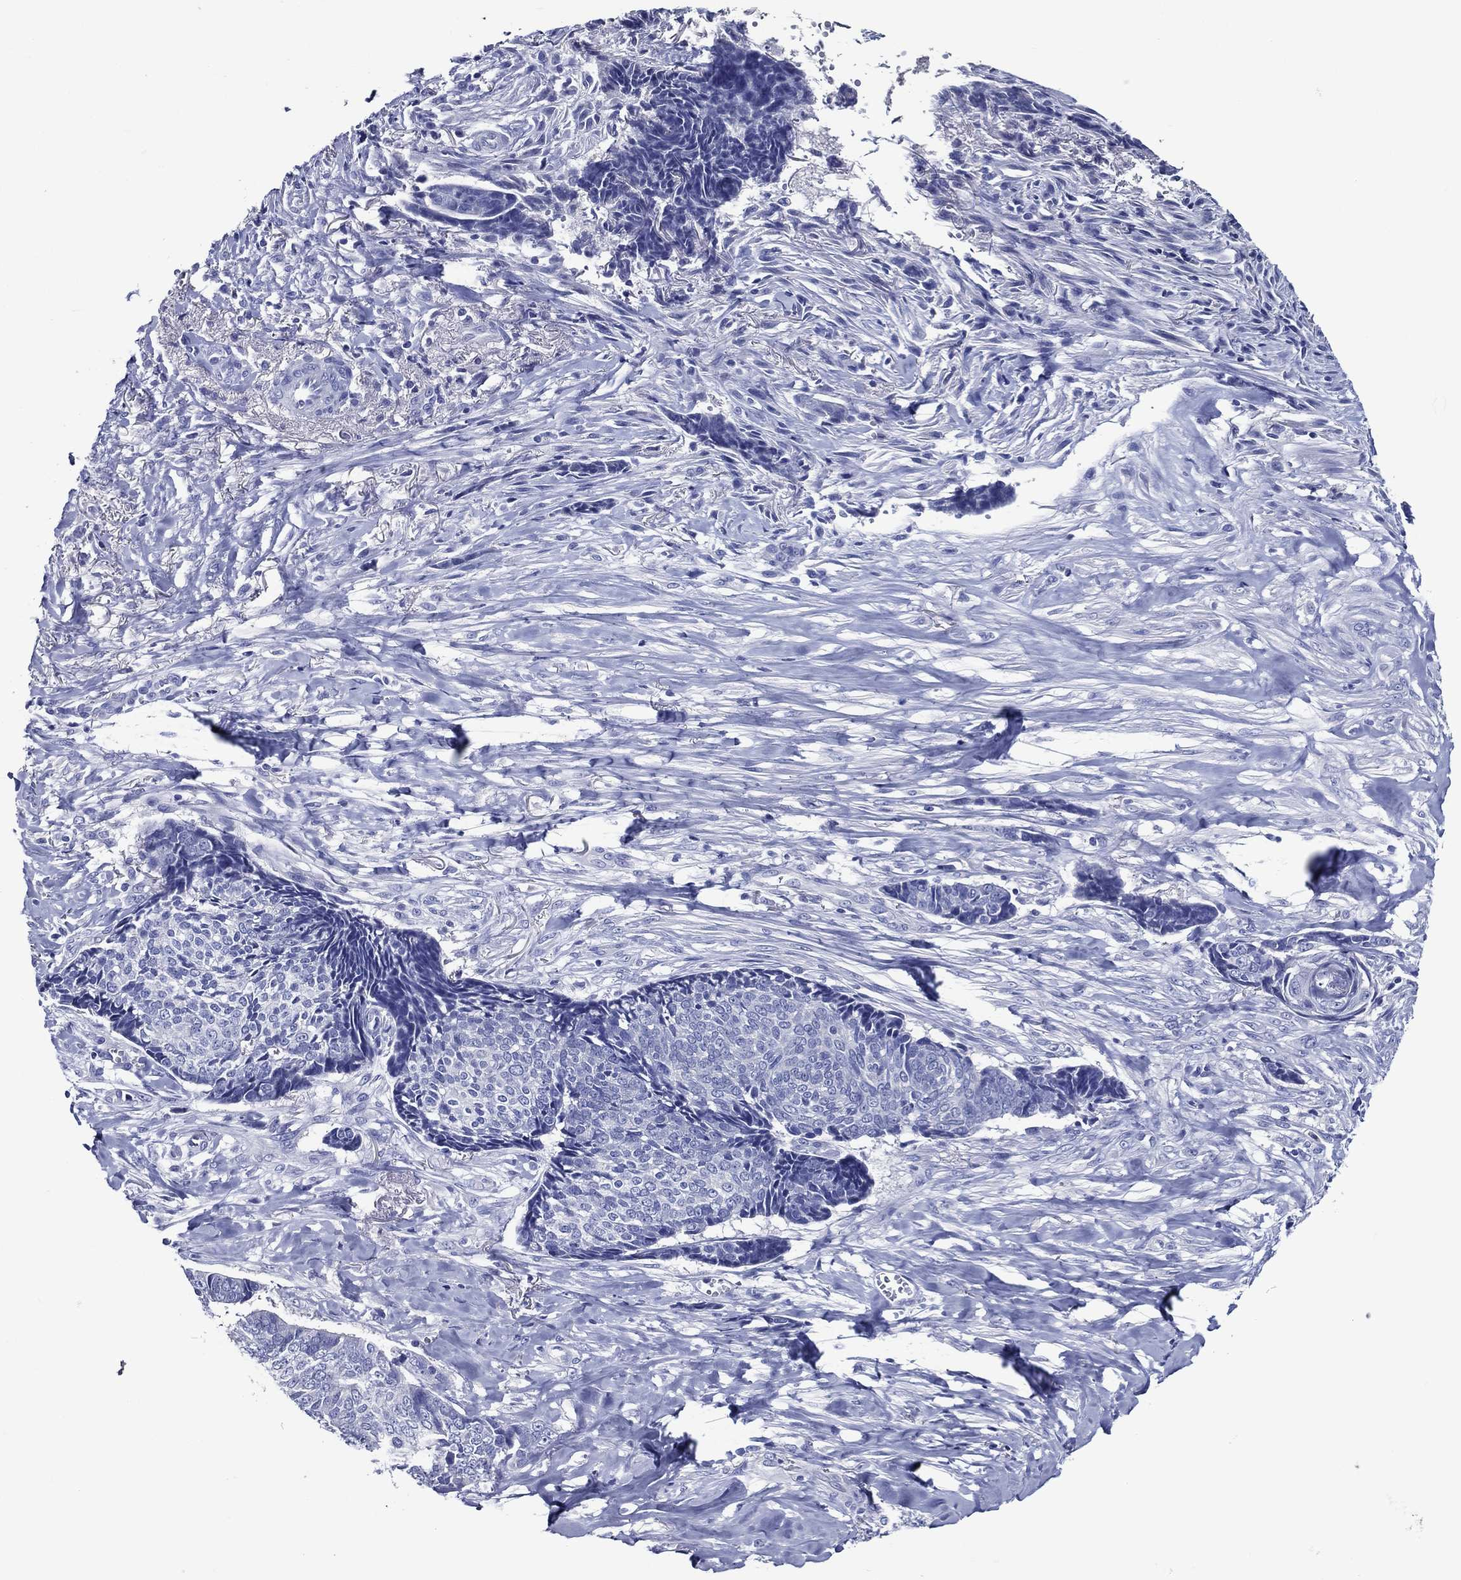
{"staining": {"intensity": "negative", "quantity": "none", "location": "none"}, "tissue": "skin cancer", "cell_type": "Tumor cells", "image_type": "cancer", "snomed": [{"axis": "morphology", "description": "Basal cell carcinoma"}, {"axis": "topography", "description": "Skin"}], "caption": "This is a image of IHC staining of skin cancer, which shows no positivity in tumor cells. The staining is performed using DAB brown chromogen with nuclei counter-stained in using hematoxylin.", "gene": "ACE2", "patient": {"sex": "male", "age": 86}}